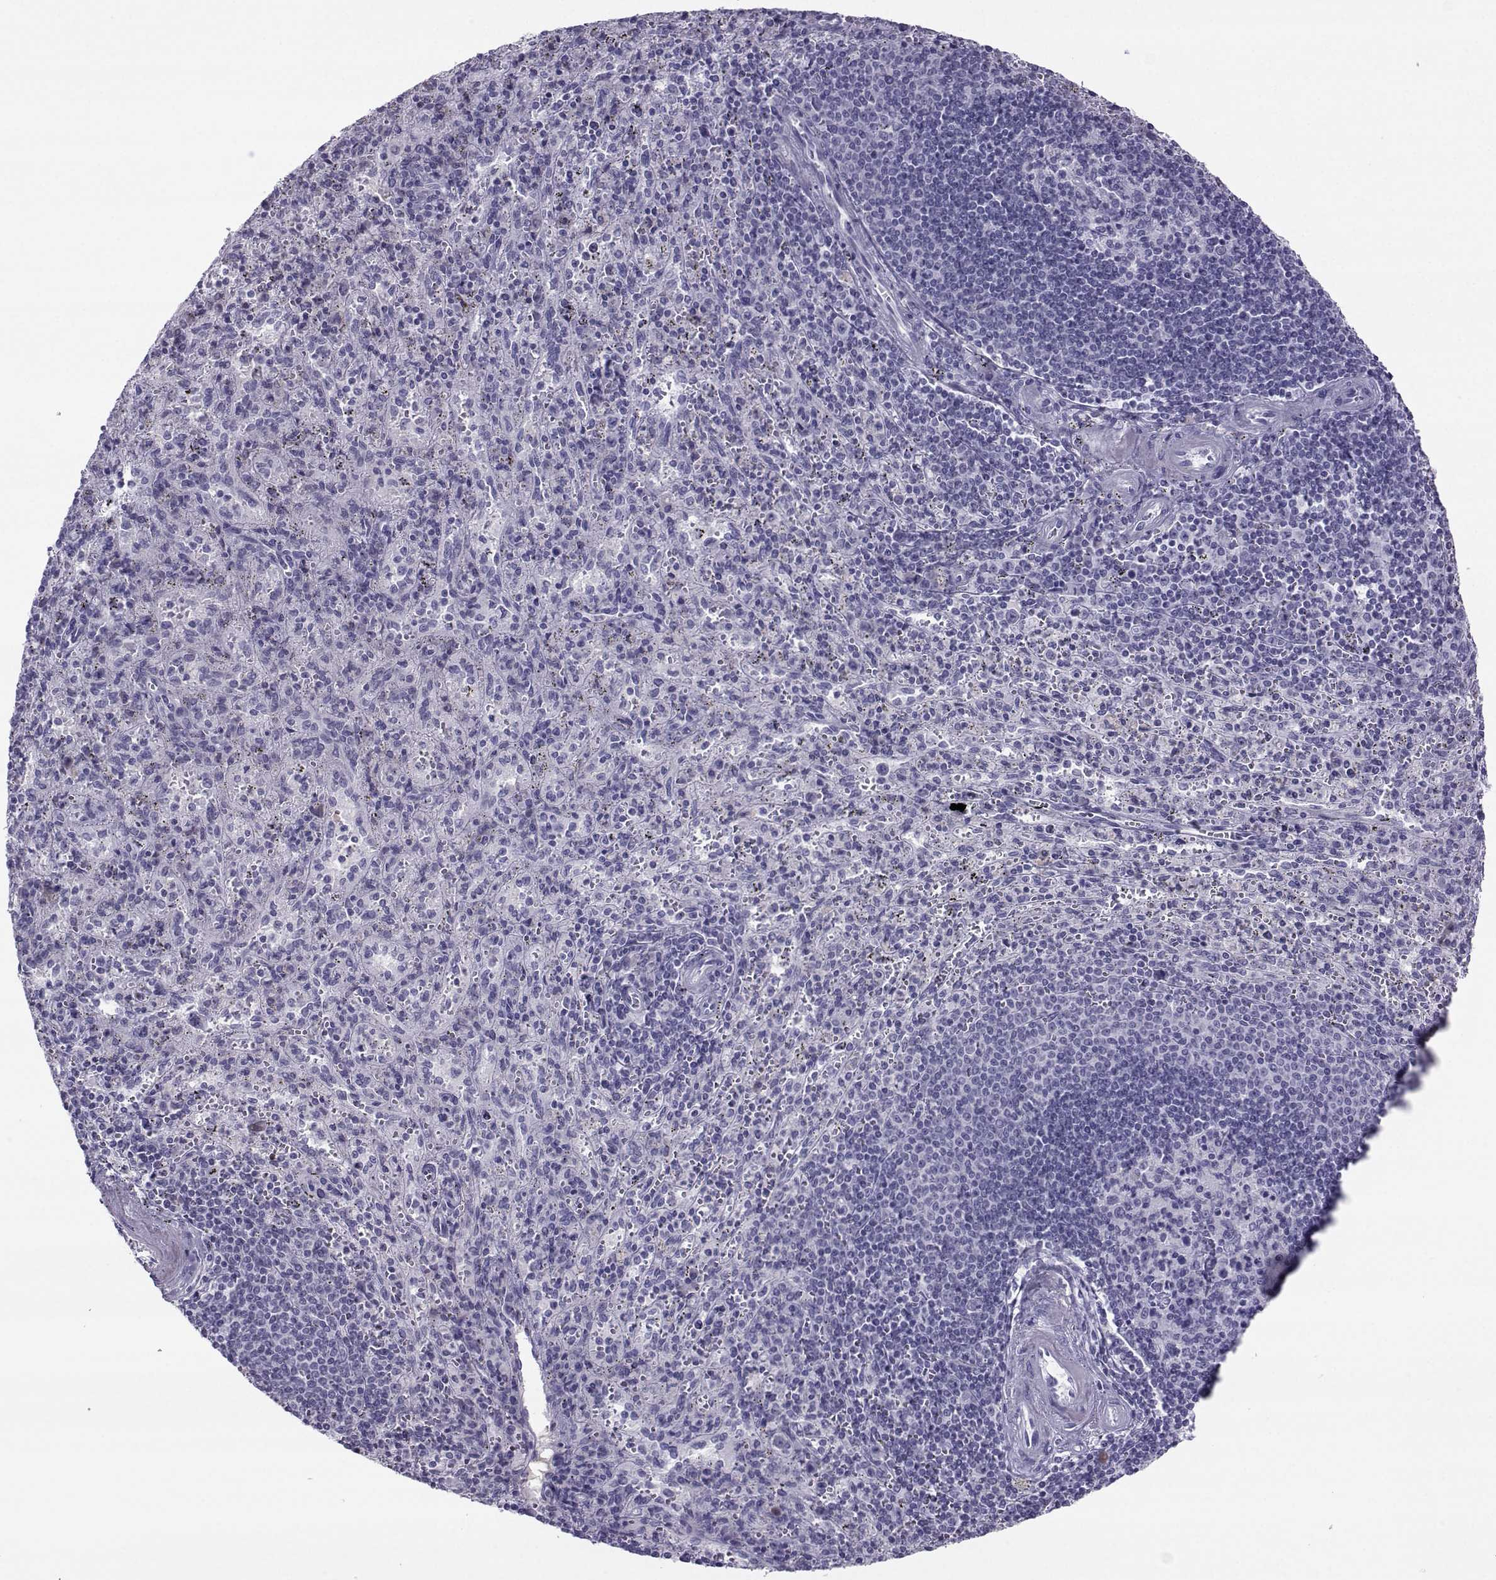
{"staining": {"intensity": "negative", "quantity": "none", "location": "none"}, "tissue": "spleen", "cell_type": "Cells in red pulp", "image_type": "normal", "snomed": [{"axis": "morphology", "description": "Normal tissue, NOS"}, {"axis": "topography", "description": "Spleen"}], "caption": "Protein analysis of benign spleen shows no significant staining in cells in red pulp.", "gene": "ARMC2", "patient": {"sex": "male", "age": 57}}